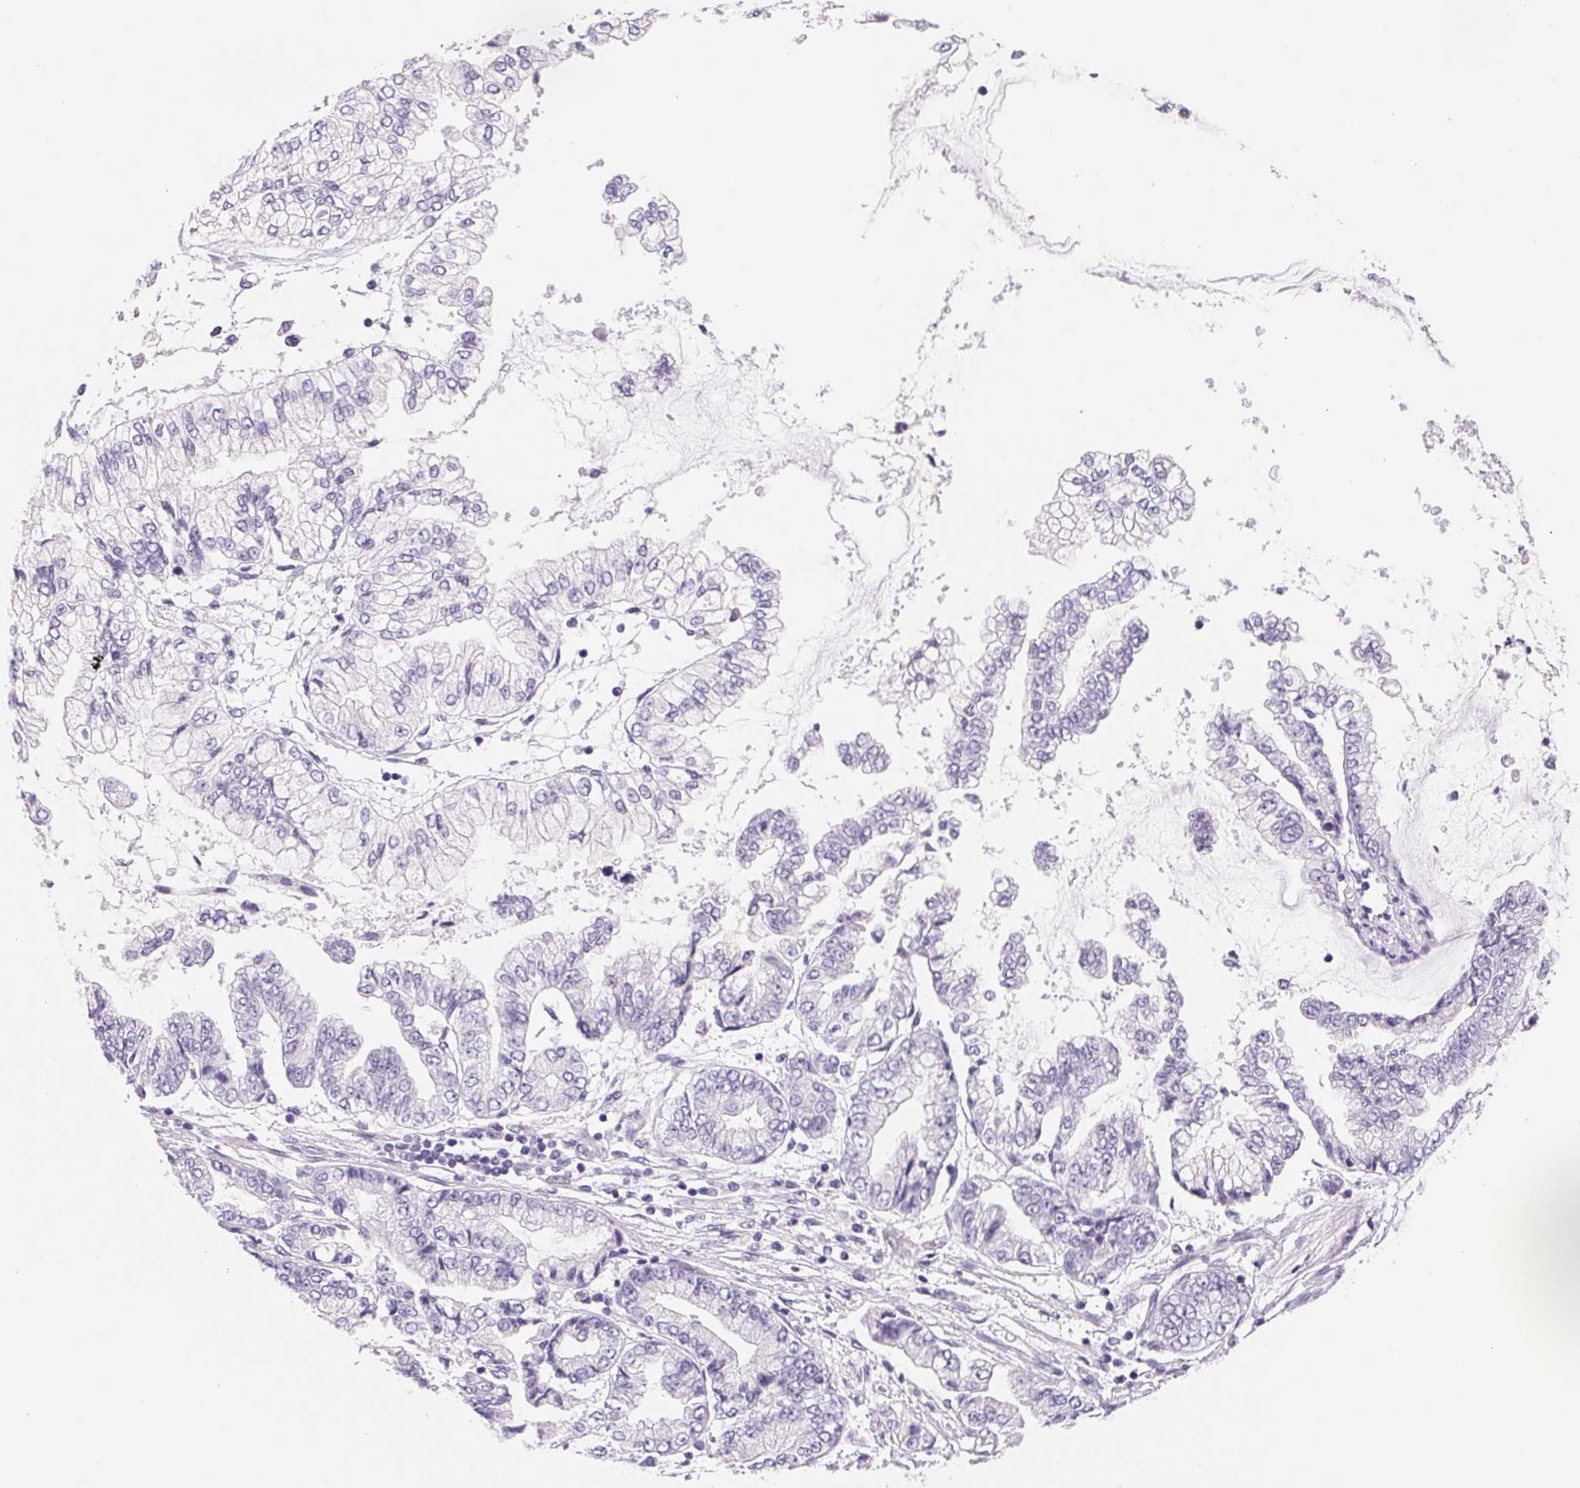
{"staining": {"intensity": "negative", "quantity": "none", "location": "none"}, "tissue": "stomach cancer", "cell_type": "Tumor cells", "image_type": "cancer", "snomed": [{"axis": "morphology", "description": "Adenocarcinoma, NOS"}, {"axis": "topography", "description": "Stomach, upper"}], "caption": "The histopathology image demonstrates no staining of tumor cells in adenocarcinoma (stomach).", "gene": "ASGR2", "patient": {"sex": "female", "age": 74}}